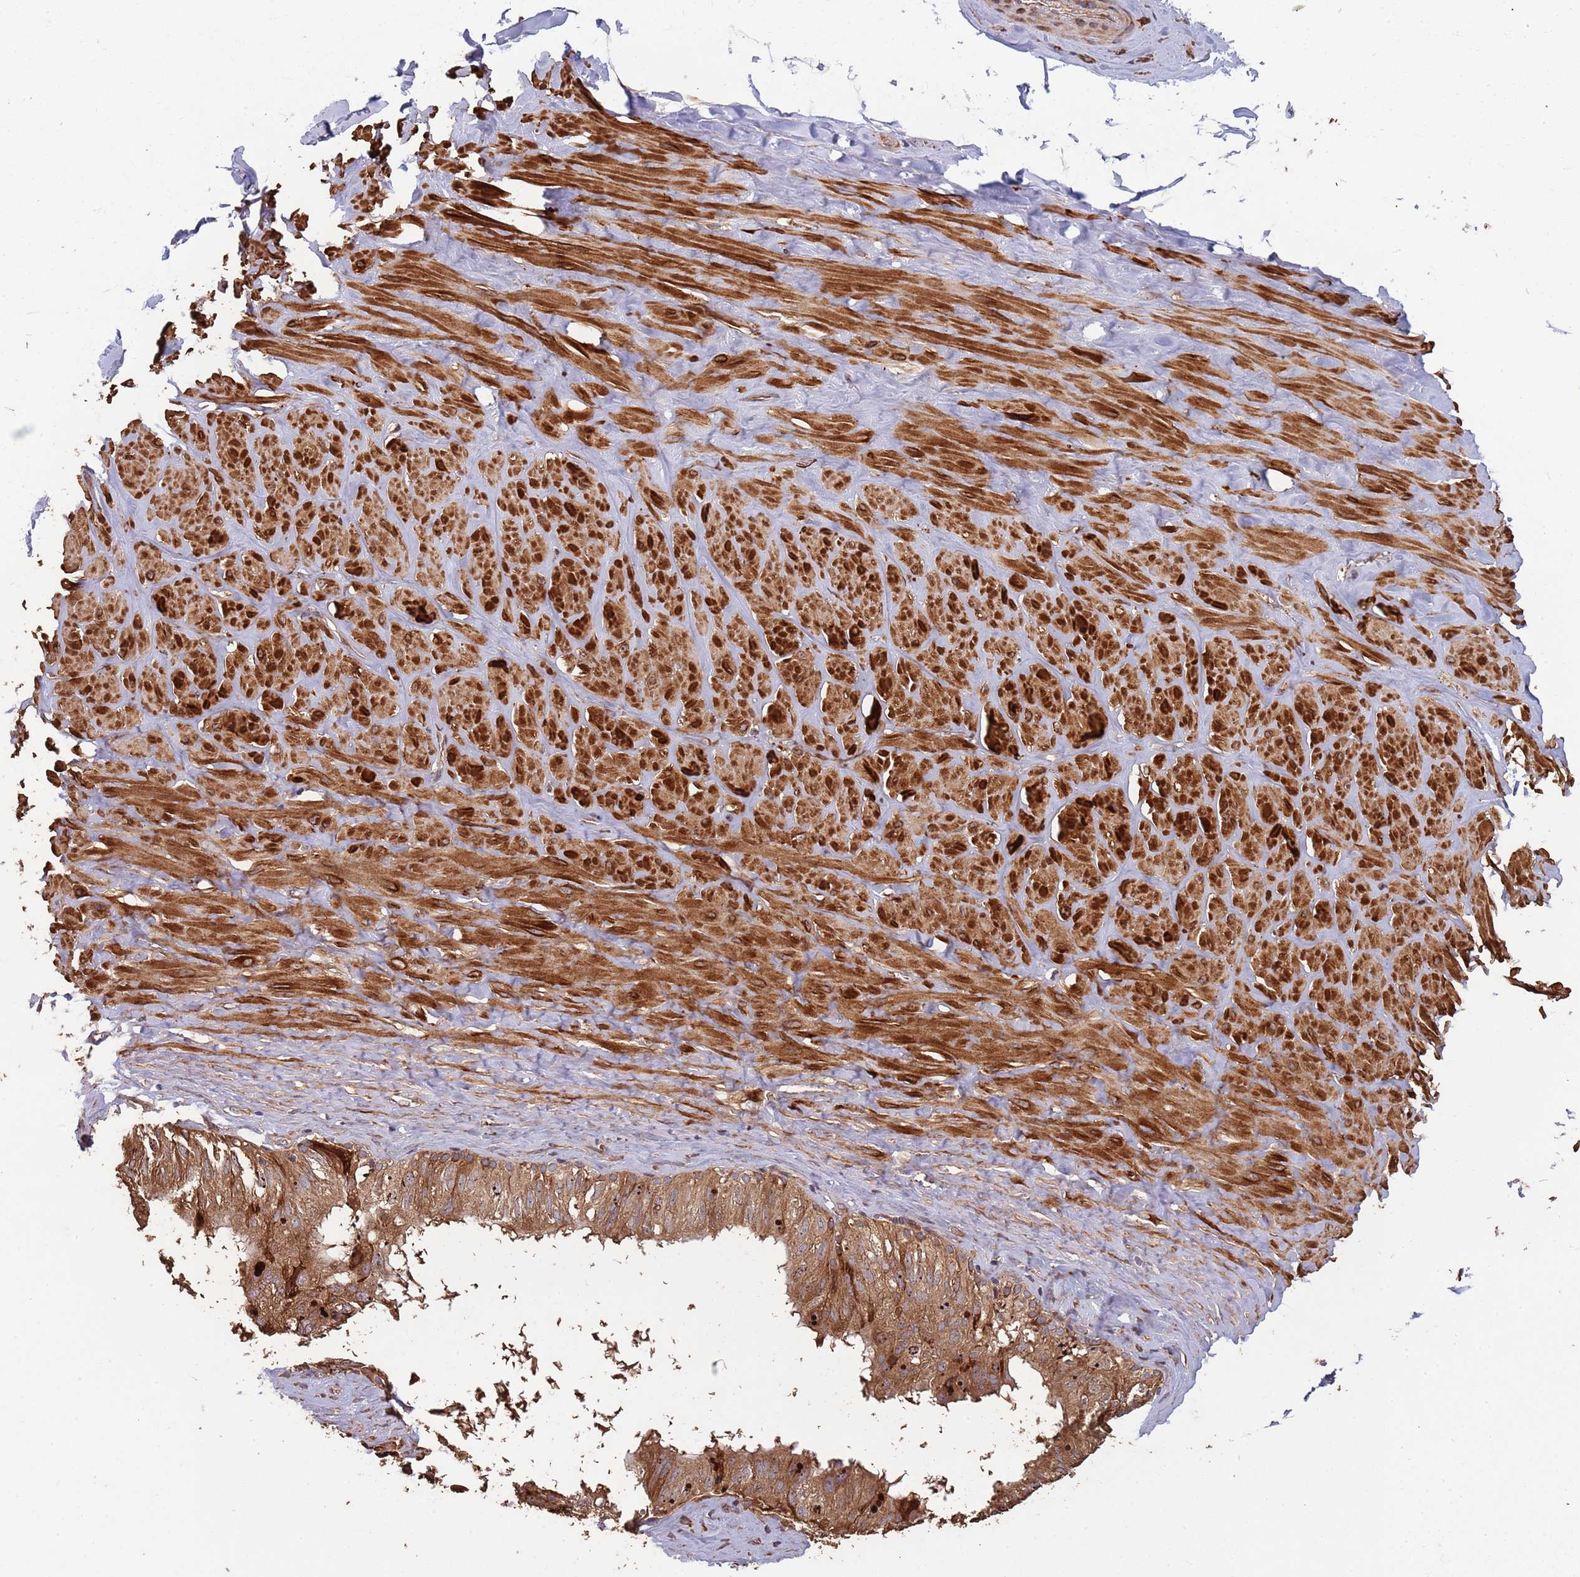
{"staining": {"intensity": "moderate", "quantity": ">75%", "location": "cytoplasmic/membranous"}, "tissue": "adipose tissue", "cell_type": "Adipocytes", "image_type": "normal", "snomed": [{"axis": "morphology", "description": "Normal tissue, NOS"}, {"axis": "topography", "description": "Soft tissue"}, {"axis": "topography", "description": "Adipose tissue"}, {"axis": "topography", "description": "Vascular tissue"}, {"axis": "topography", "description": "Peripheral nerve tissue"}], "caption": "Adipose tissue stained with immunohistochemistry shows moderate cytoplasmic/membranous expression in about >75% of adipocytes.", "gene": "ZNF428", "patient": {"sex": "male", "age": 46}}